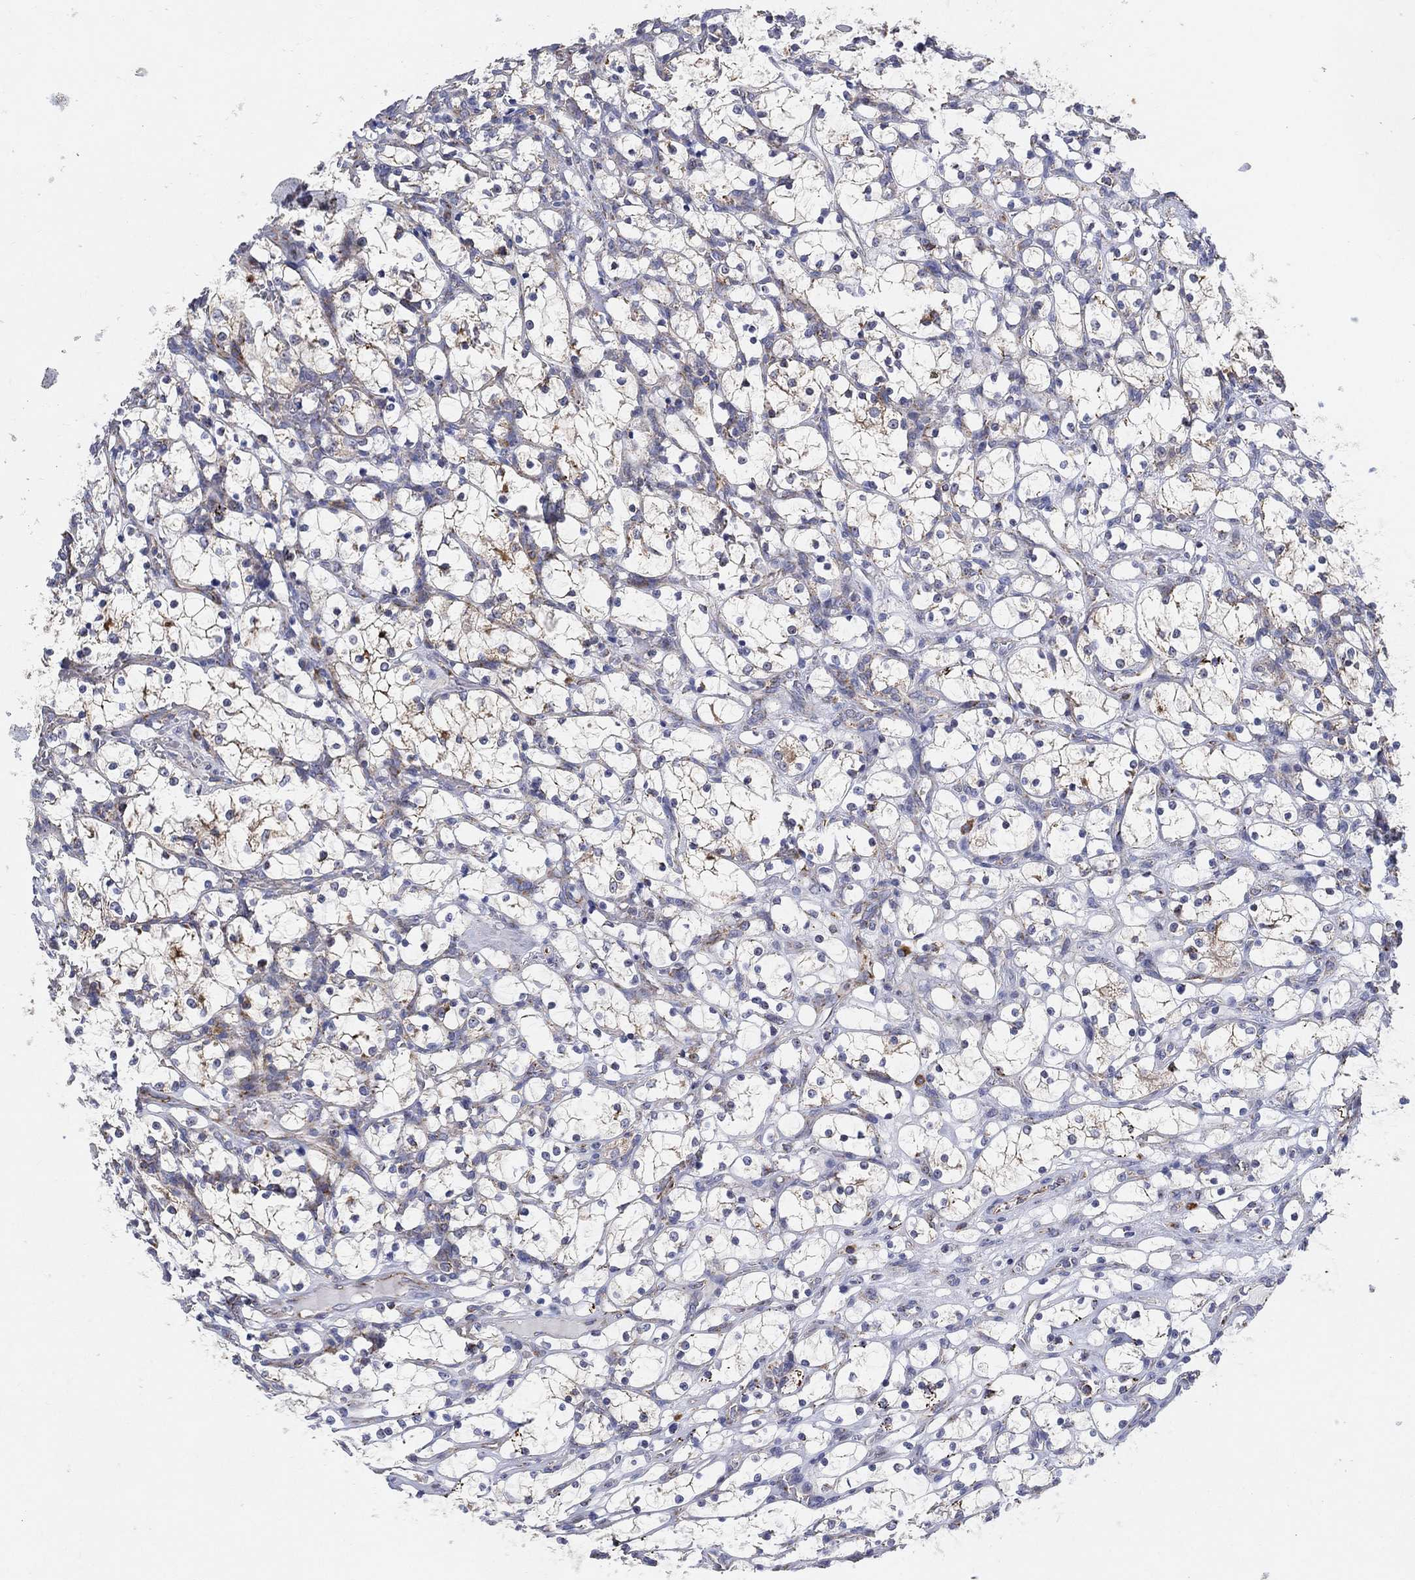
{"staining": {"intensity": "negative", "quantity": "none", "location": "none"}, "tissue": "renal cancer", "cell_type": "Tumor cells", "image_type": "cancer", "snomed": [{"axis": "morphology", "description": "Adenocarcinoma, NOS"}, {"axis": "topography", "description": "Kidney"}], "caption": "An immunohistochemistry image of adenocarcinoma (renal) is shown. There is no staining in tumor cells of adenocarcinoma (renal).", "gene": "GCAT", "patient": {"sex": "female", "age": 69}}